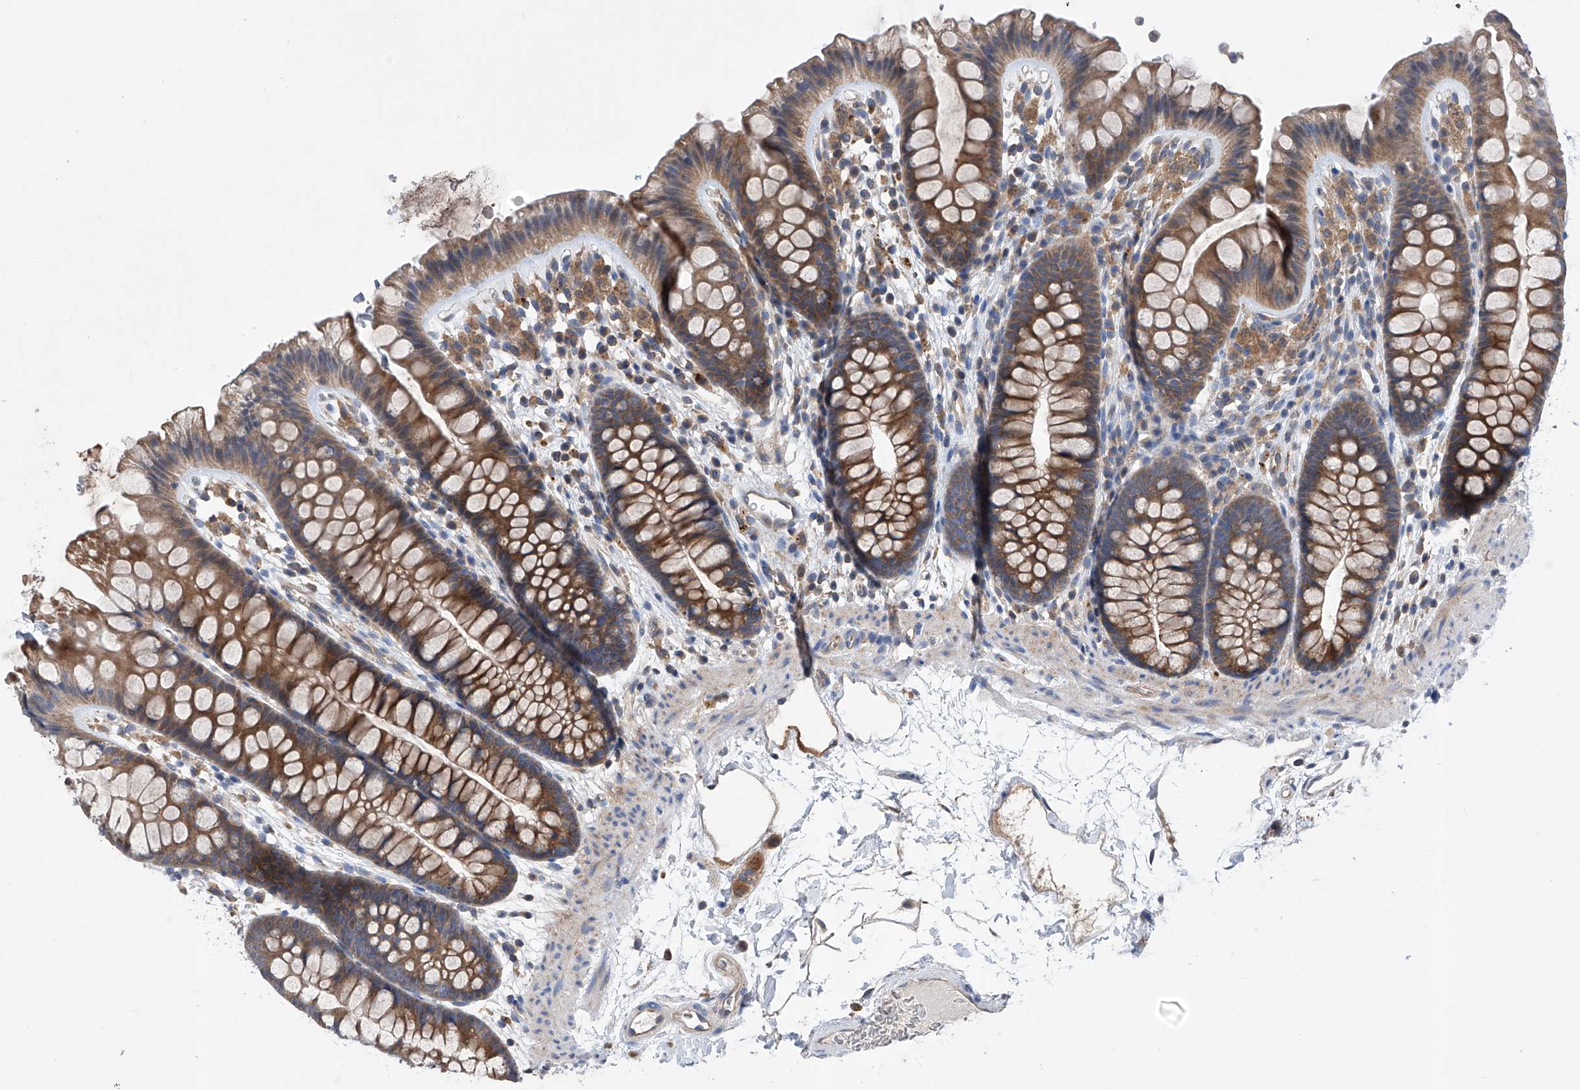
{"staining": {"intensity": "moderate", "quantity": ">75%", "location": "cytoplasmic/membranous"}, "tissue": "colon", "cell_type": "Endothelial cells", "image_type": "normal", "snomed": [{"axis": "morphology", "description": "Normal tissue, NOS"}, {"axis": "topography", "description": "Colon"}], "caption": "Endothelial cells reveal moderate cytoplasmic/membranous staining in approximately >75% of cells in normal colon.", "gene": "SPATA20", "patient": {"sex": "female", "age": 62}}